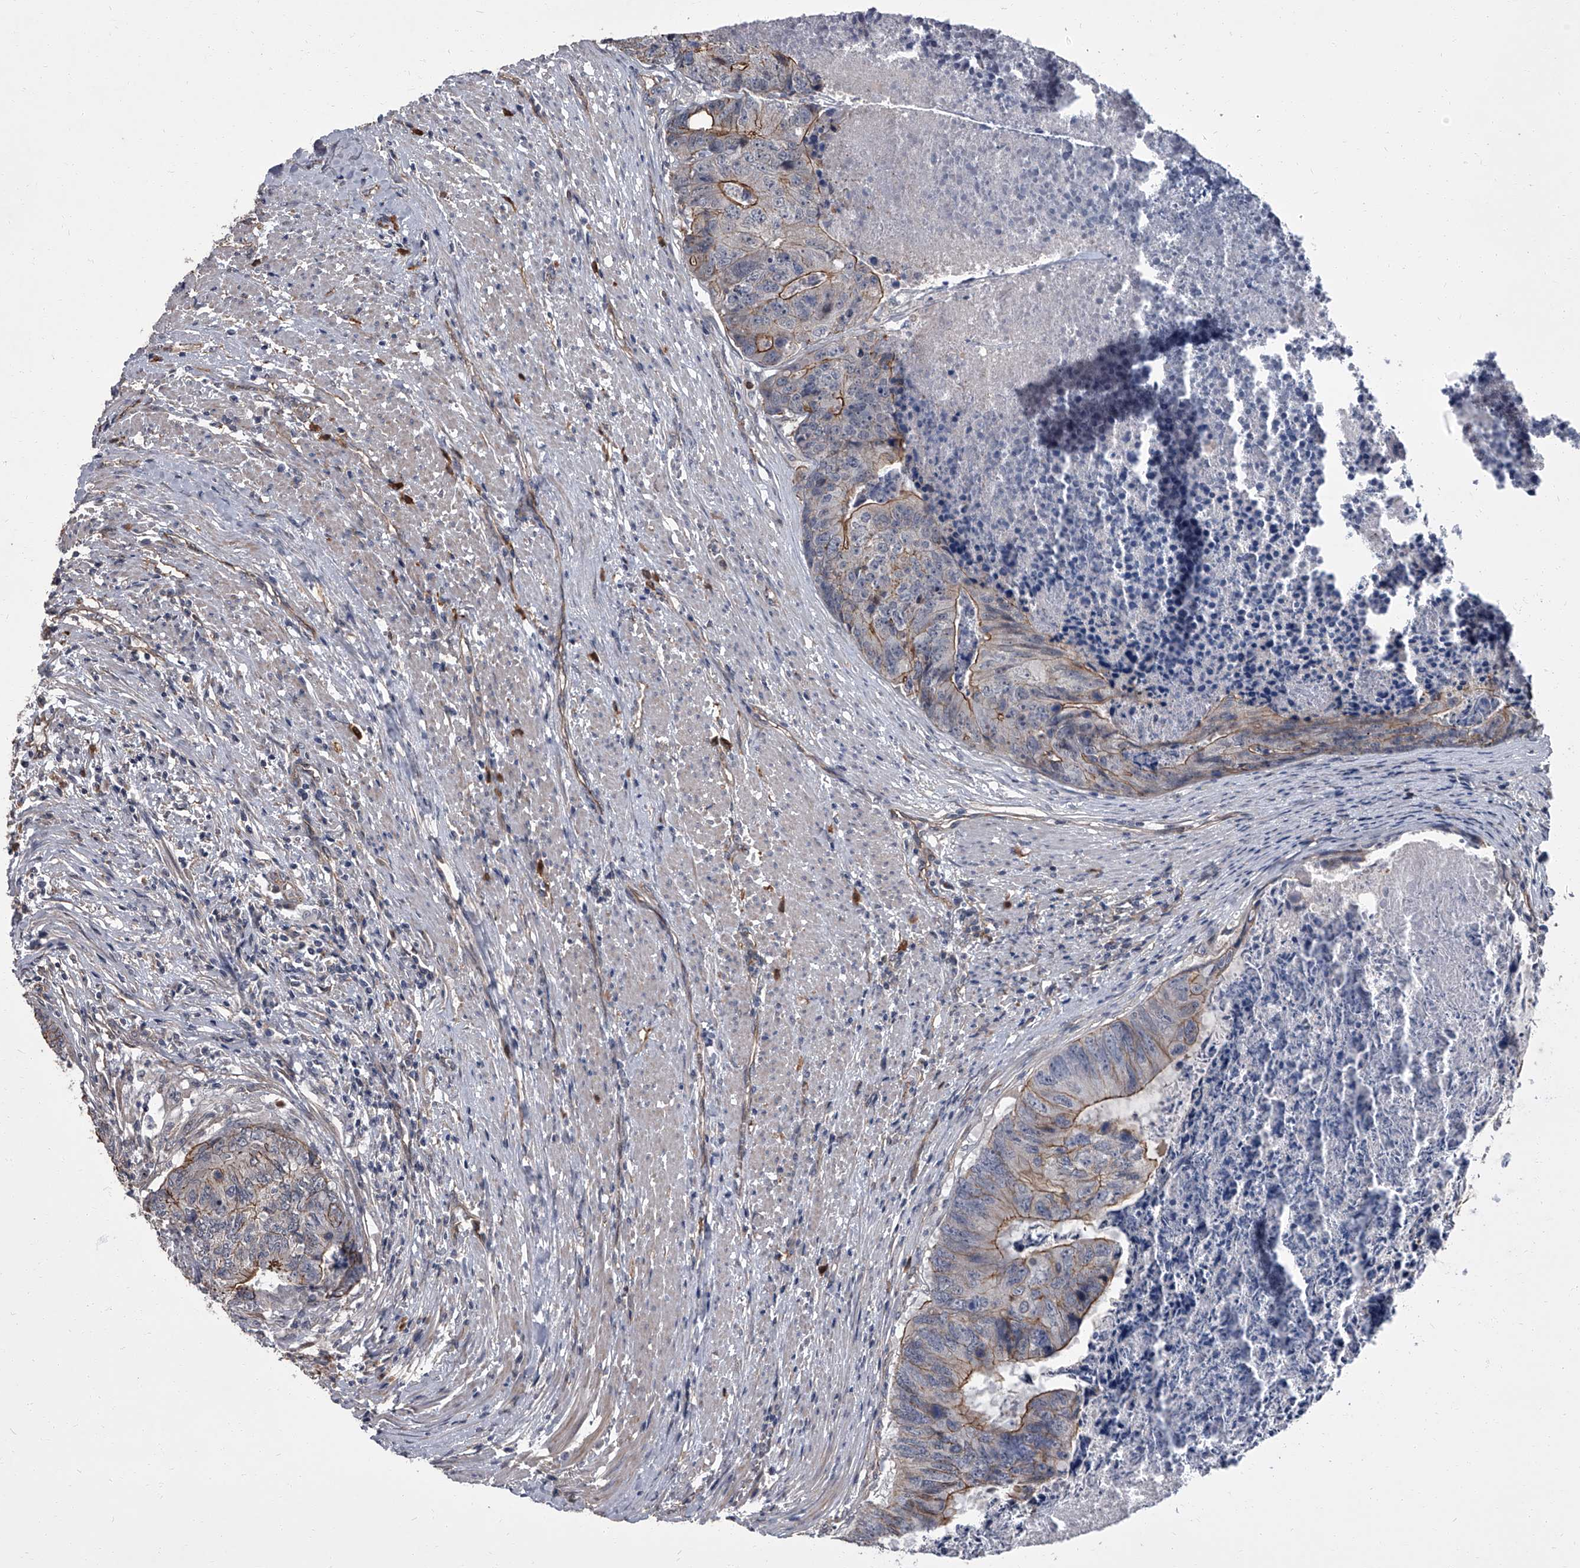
{"staining": {"intensity": "strong", "quantity": "<25%", "location": "cytoplasmic/membranous"}, "tissue": "colorectal cancer", "cell_type": "Tumor cells", "image_type": "cancer", "snomed": [{"axis": "morphology", "description": "Adenocarcinoma, NOS"}, {"axis": "topography", "description": "Colon"}], "caption": "Immunohistochemistry histopathology image of human colorectal adenocarcinoma stained for a protein (brown), which demonstrates medium levels of strong cytoplasmic/membranous positivity in approximately <25% of tumor cells.", "gene": "SIRT4", "patient": {"sex": "female", "age": 67}}